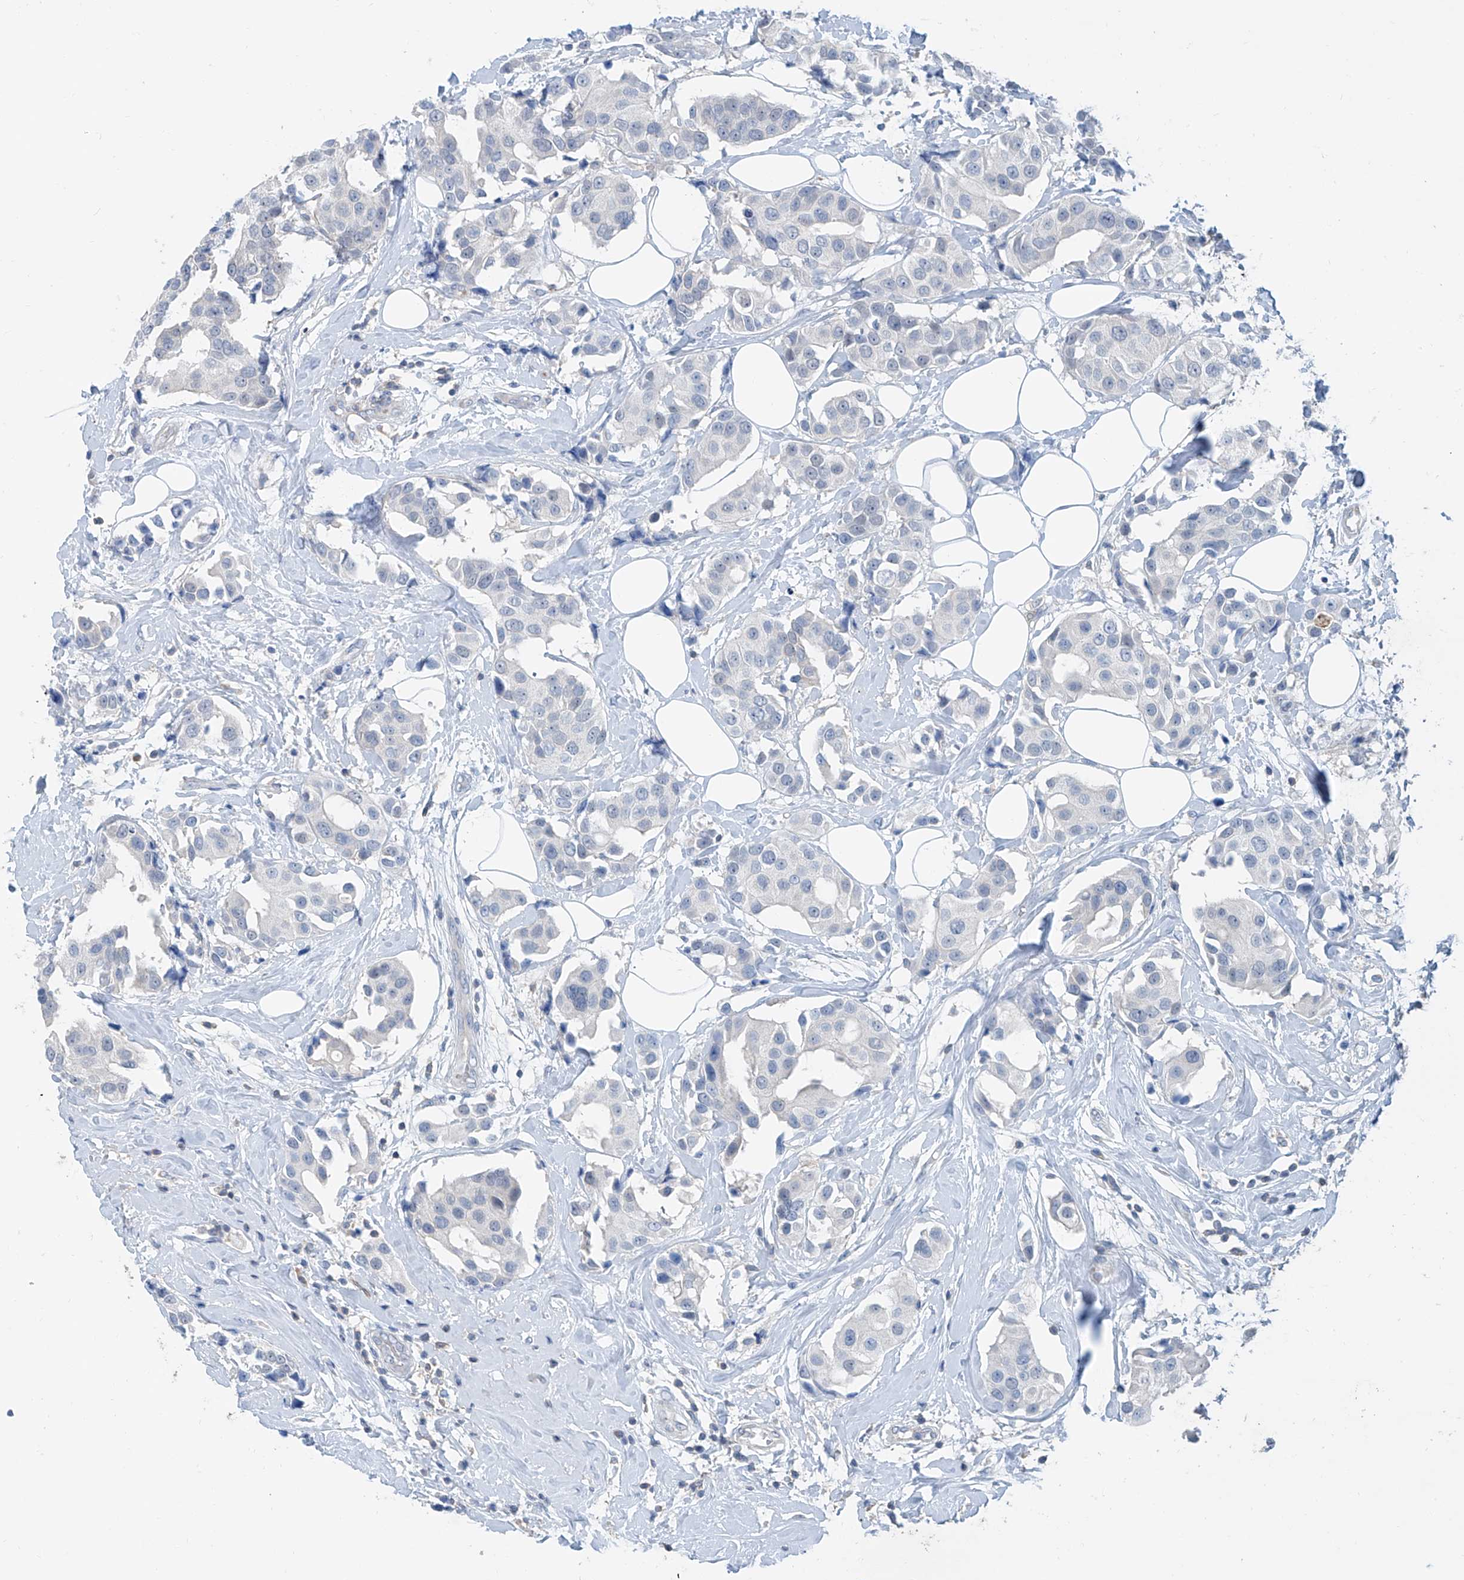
{"staining": {"intensity": "negative", "quantity": "none", "location": "none"}, "tissue": "breast cancer", "cell_type": "Tumor cells", "image_type": "cancer", "snomed": [{"axis": "morphology", "description": "Normal tissue, NOS"}, {"axis": "morphology", "description": "Duct carcinoma"}, {"axis": "topography", "description": "Breast"}], "caption": "A photomicrograph of breast cancer (intraductal carcinoma) stained for a protein exhibits no brown staining in tumor cells. (Brightfield microscopy of DAB (3,3'-diaminobenzidine) IHC at high magnification).", "gene": "ANKRD34A", "patient": {"sex": "female", "age": 39}}